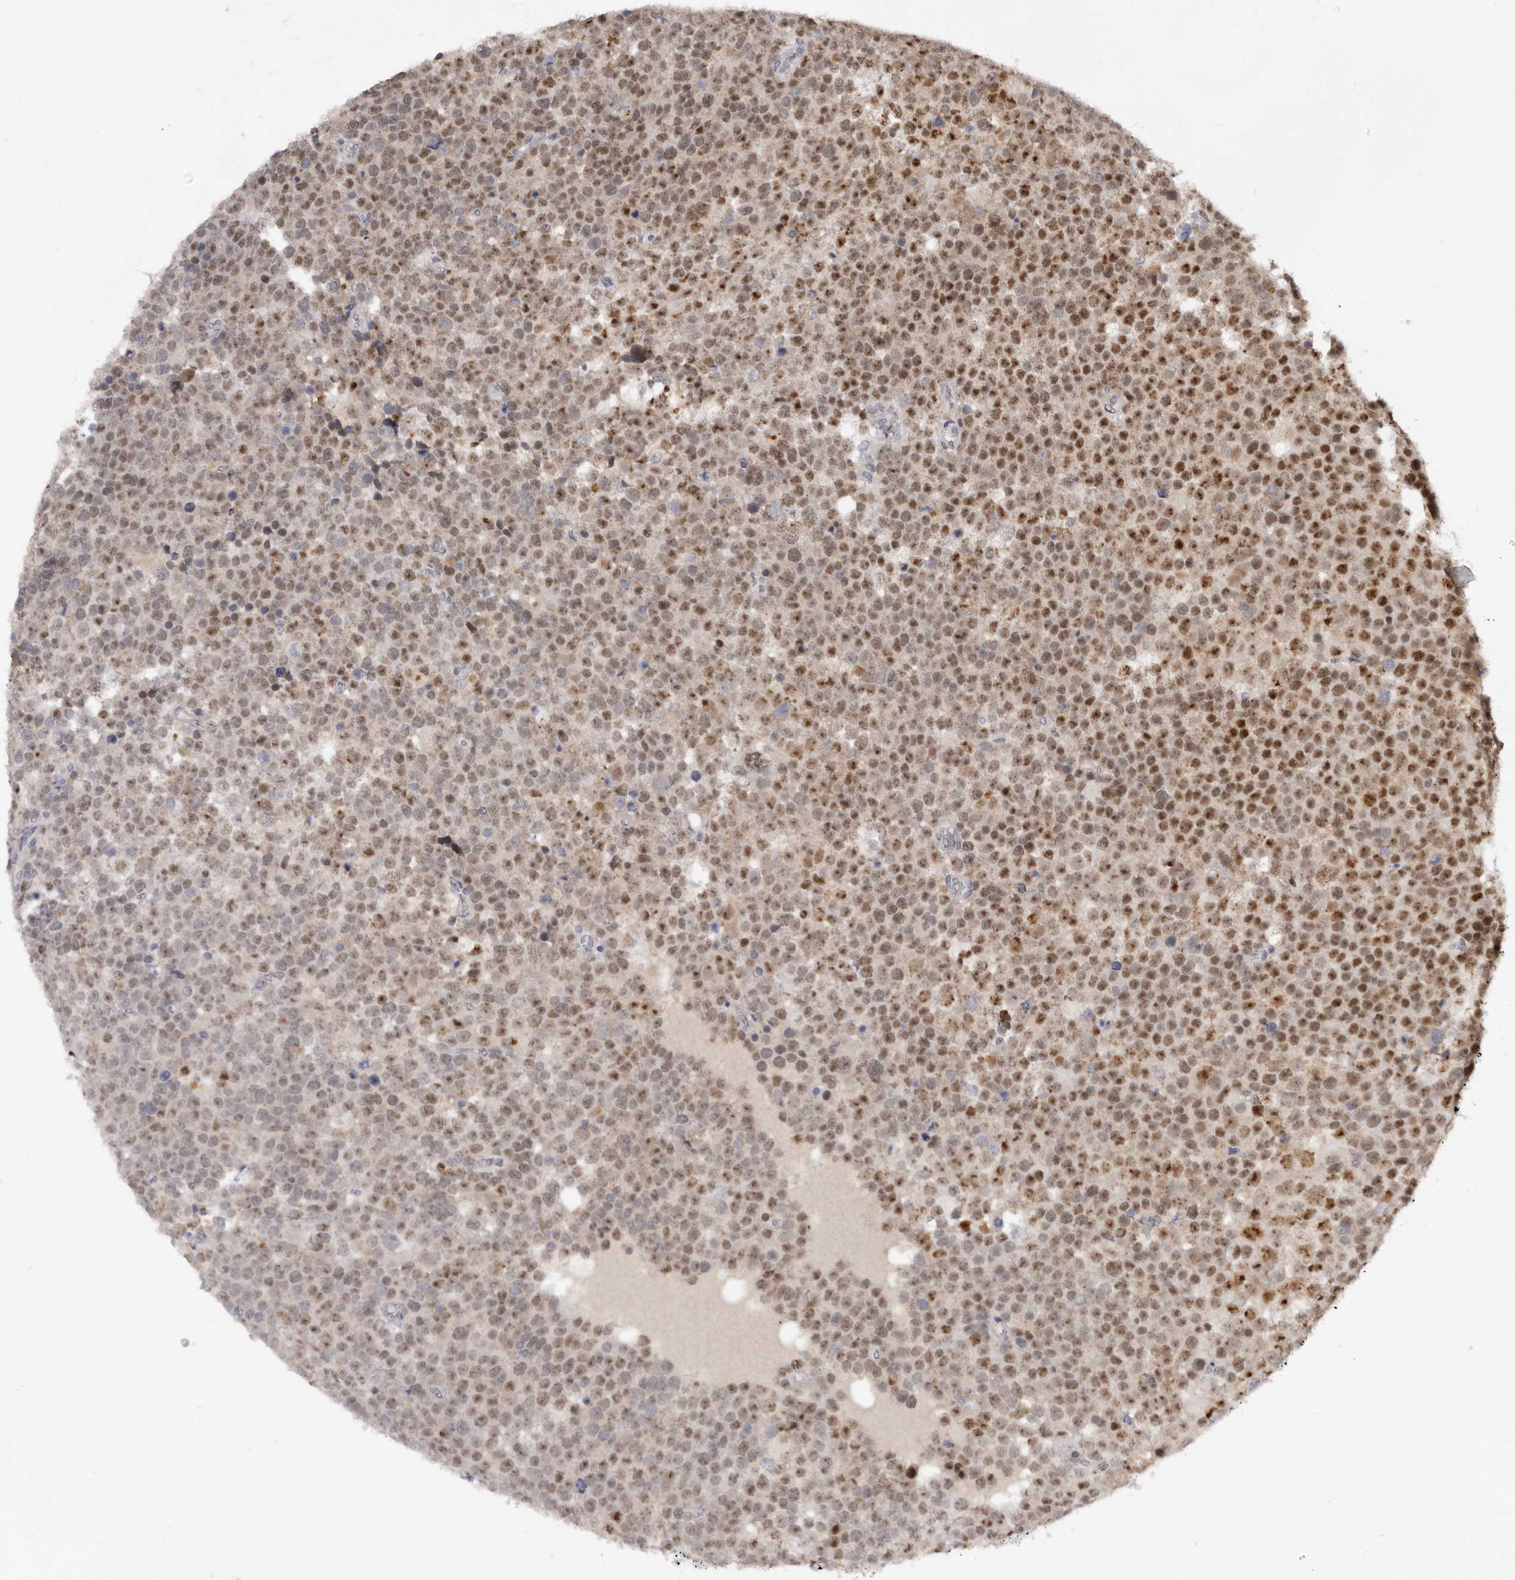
{"staining": {"intensity": "moderate", "quantity": ">75%", "location": "nuclear"}, "tissue": "testis cancer", "cell_type": "Tumor cells", "image_type": "cancer", "snomed": [{"axis": "morphology", "description": "Seminoma, NOS"}, {"axis": "topography", "description": "Testis"}], "caption": "Testis cancer (seminoma) stained with DAB immunohistochemistry (IHC) reveals medium levels of moderate nuclear expression in approximately >75% of tumor cells. The protein is shown in brown color, while the nuclei are stained blue.", "gene": "BRCA2", "patient": {"sex": "male", "age": 71}}